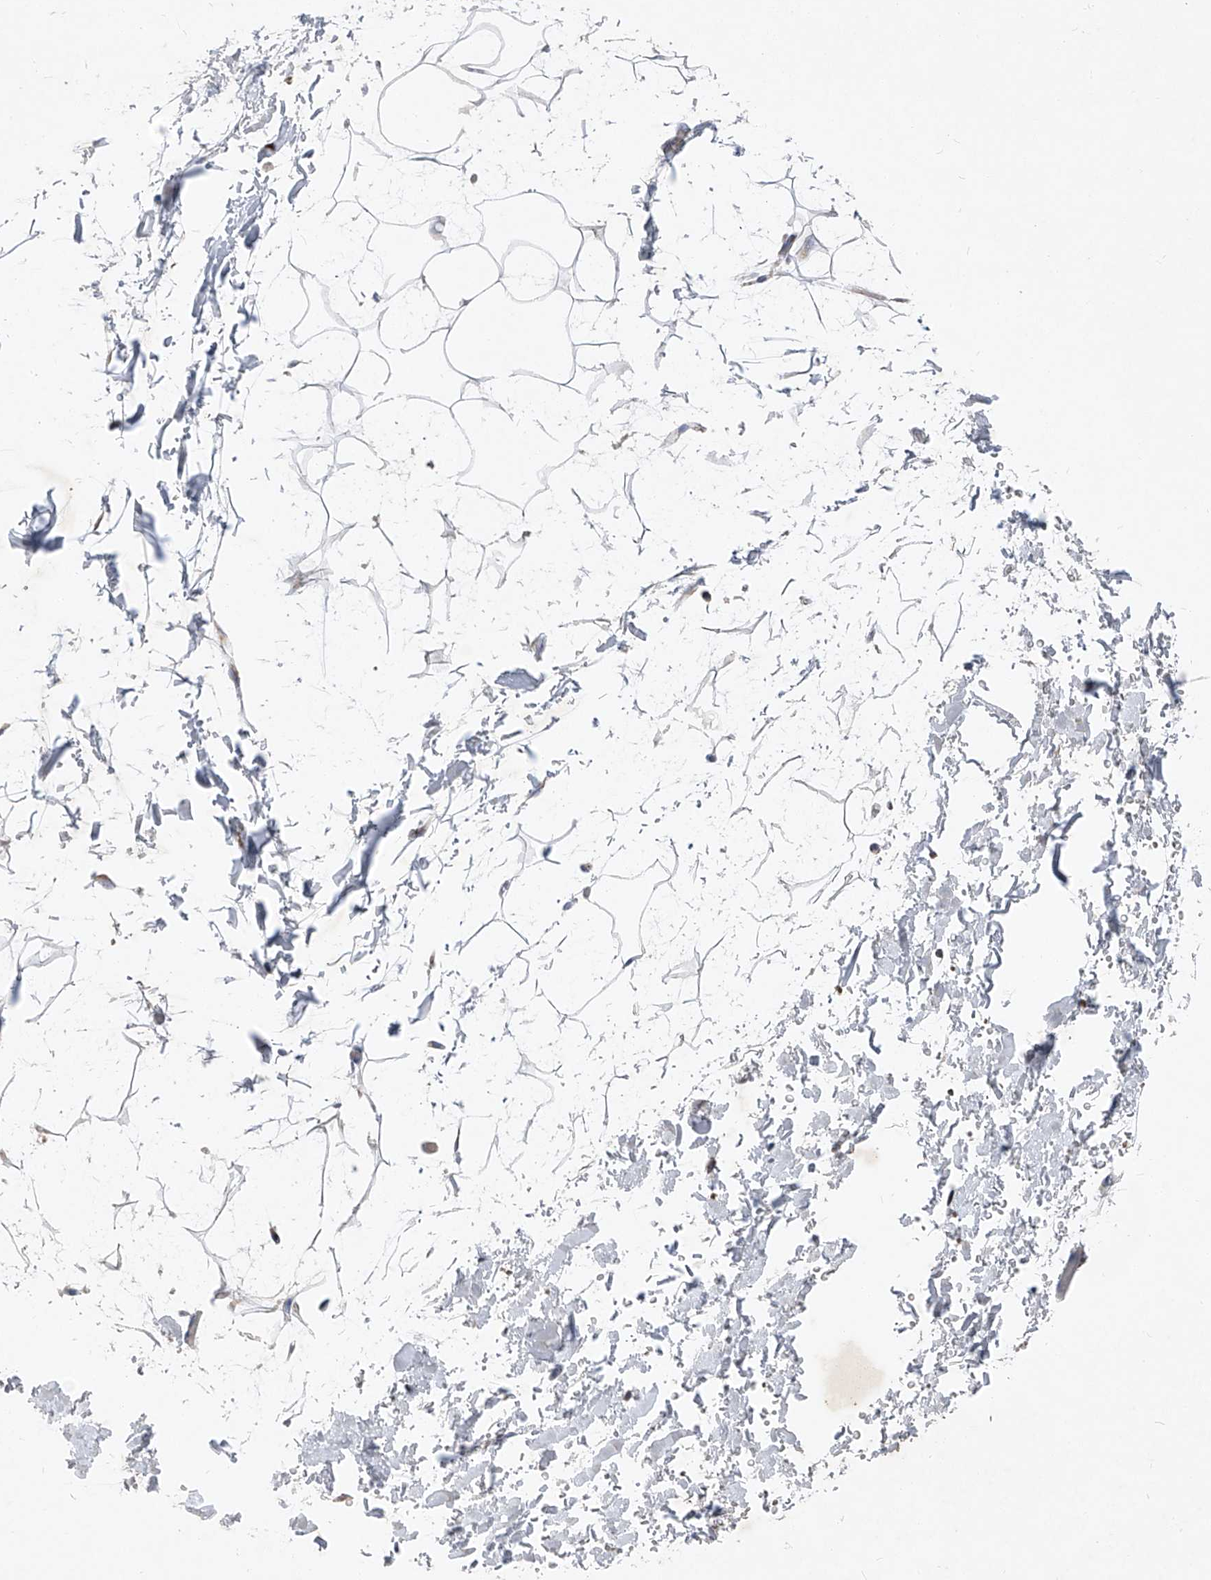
{"staining": {"intensity": "negative", "quantity": "none", "location": "none"}, "tissue": "adipose tissue", "cell_type": "Adipocytes", "image_type": "normal", "snomed": [{"axis": "morphology", "description": "Normal tissue, NOS"}, {"axis": "topography", "description": "Soft tissue"}], "caption": "Adipose tissue was stained to show a protein in brown. There is no significant staining in adipocytes. The staining is performed using DAB brown chromogen with nuclei counter-stained in using hematoxylin.", "gene": "IFI27", "patient": {"sex": "male", "age": 72}}